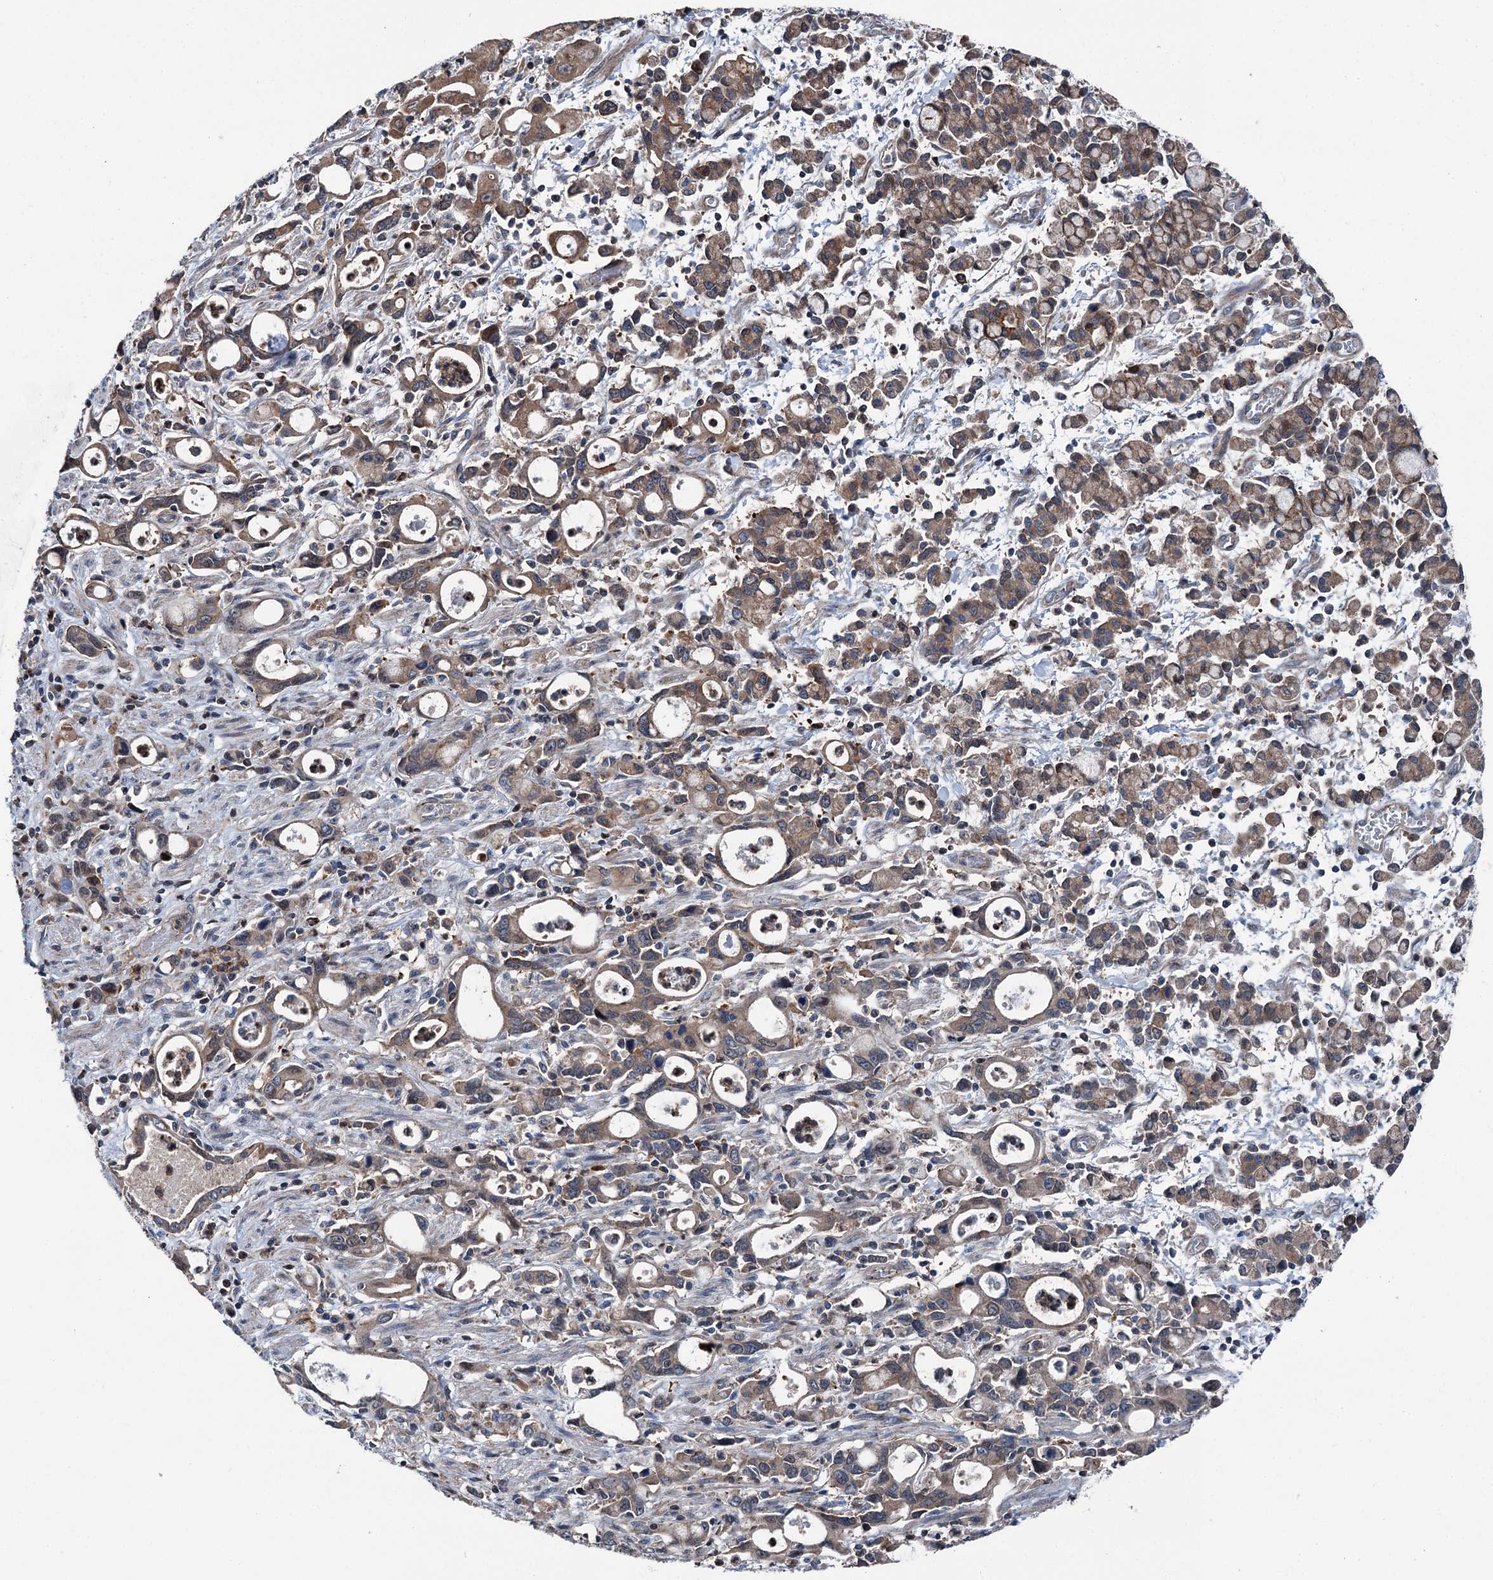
{"staining": {"intensity": "moderate", "quantity": ">75%", "location": "cytoplasmic/membranous"}, "tissue": "stomach cancer", "cell_type": "Tumor cells", "image_type": "cancer", "snomed": [{"axis": "morphology", "description": "Adenocarcinoma, NOS"}, {"axis": "topography", "description": "Stomach, lower"}], "caption": "Immunohistochemical staining of human stomach adenocarcinoma shows moderate cytoplasmic/membranous protein expression in approximately >75% of tumor cells.", "gene": "POLR1D", "patient": {"sex": "female", "age": 43}}